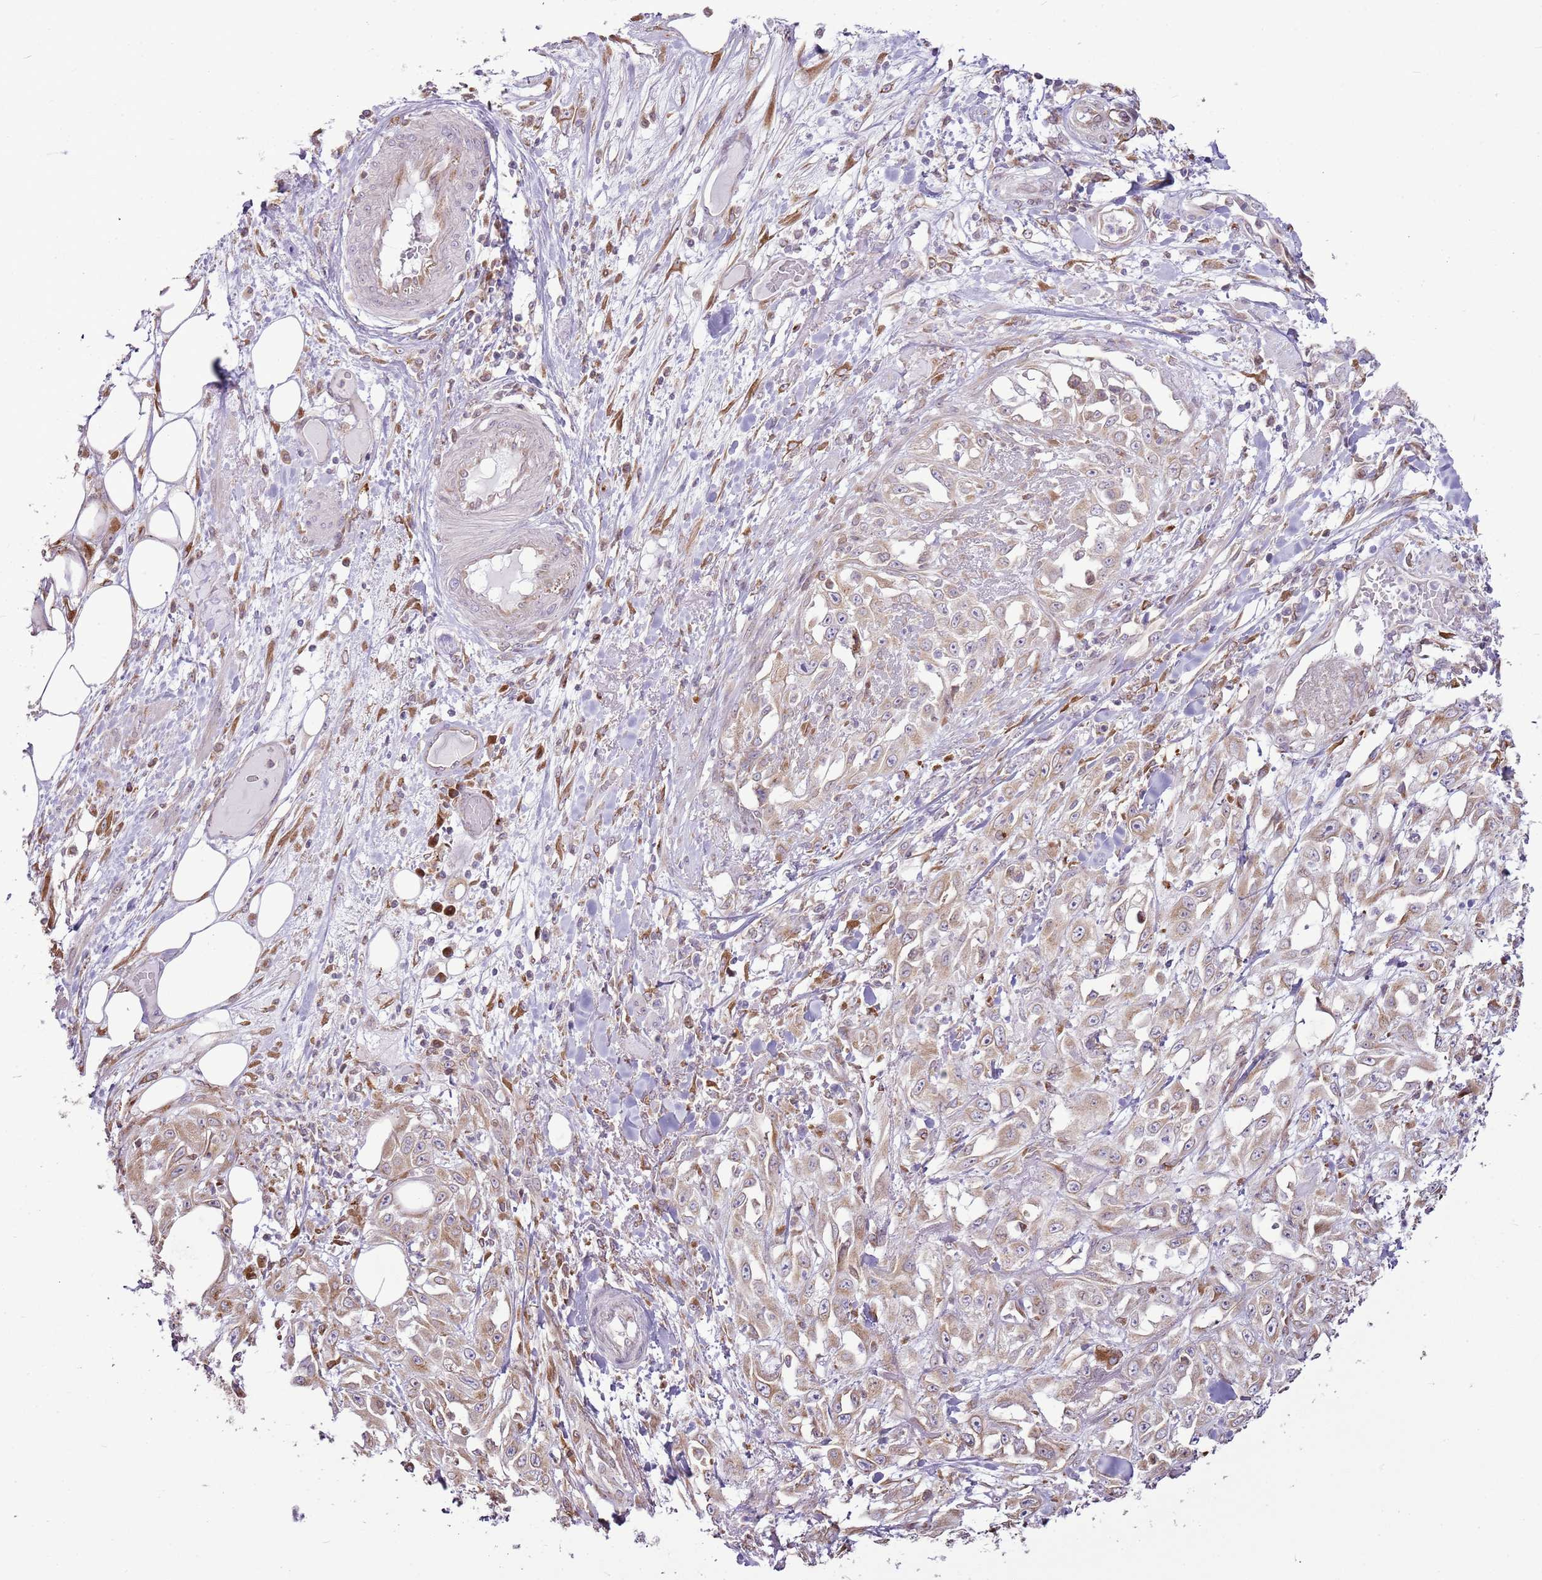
{"staining": {"intensity": "weak", "quantity": "25%-75%", "location": "cytoplasmic/membranous"}, "tissue": "skin cancer", "cell_type": "Tumor cells", "image_type": "cancer", "snomed": [{"axis": "morphology", "description": "Squamous cell carcinoma, NOS"}, {"axis": "morphology", "description": "Squamous cell carcinoma, metastatic, NOS"}, {"axis": "topography", "description": "Skin"}, {"axis": "topography", "description": "Lymph node"}], "caption": "Immunohistochemical staining of human skin squamous cell carcinoma displays weak cytoplasmic/membranous protein staining in about 25%-75% of tumor cells.", "gene": "TMED10", "patient": {"sex": "male", "age": 75}}